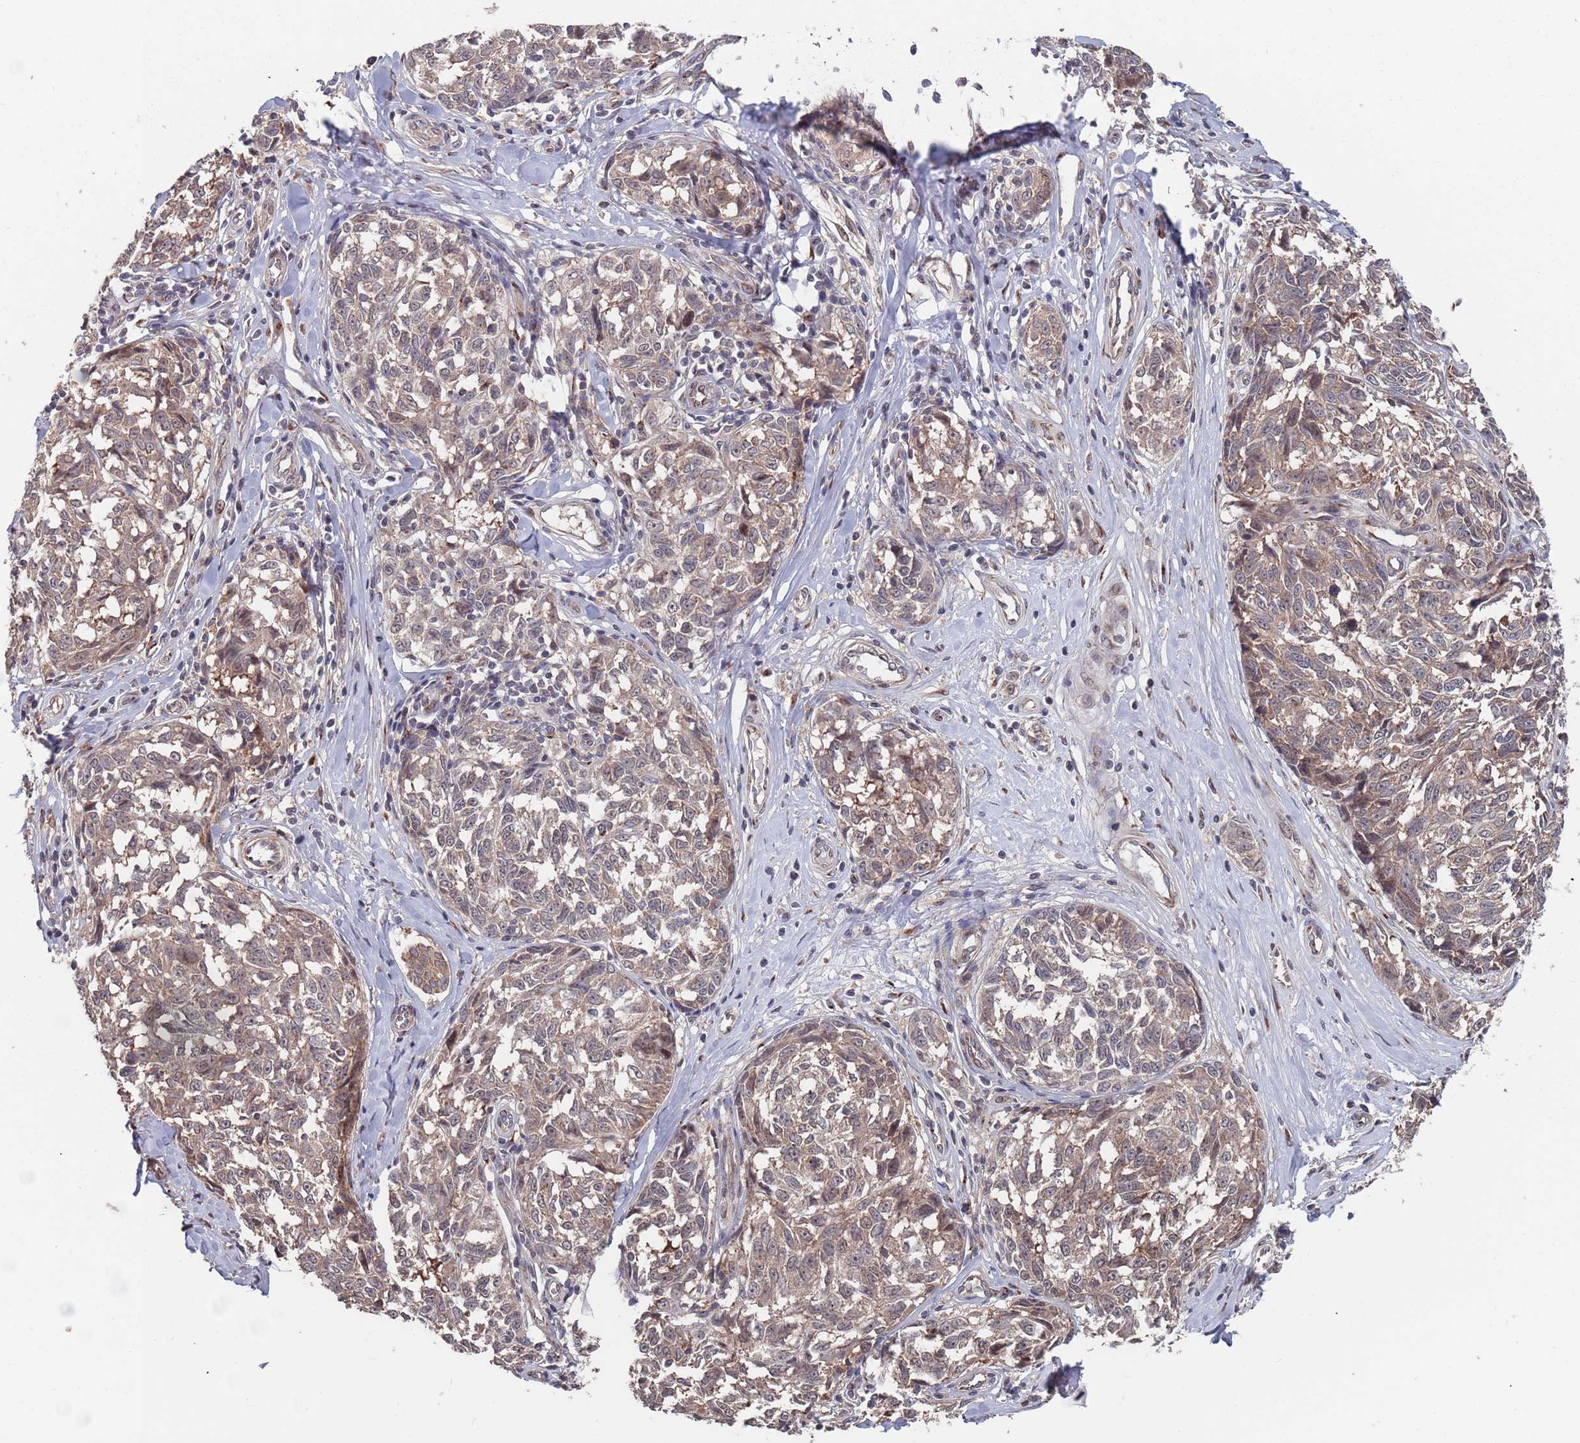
{"staining": {"intensity": "weak", "quantity": ">75%", "location": "cytoplasmic/membranous"}, "tissue": "melanoma", "cell_type": "Tumor cells", "image_type": "cancer", "snomed": [{"axis": "morphology", "description": "Normal tissue, NOS"}, {"axis": "morphology", "description": "Malignant melanoma, NOS"}, {"axis": "topography", "description": "Skin"}], "caption": "Approximately >75% of tumor cells in malignant melanoma display weak cytoplasmic/membranous protein staining as visualized by brown immunohistochemical staining.", "gene": "UNC45A", "patient": {"sex": "female", "age": 64}}